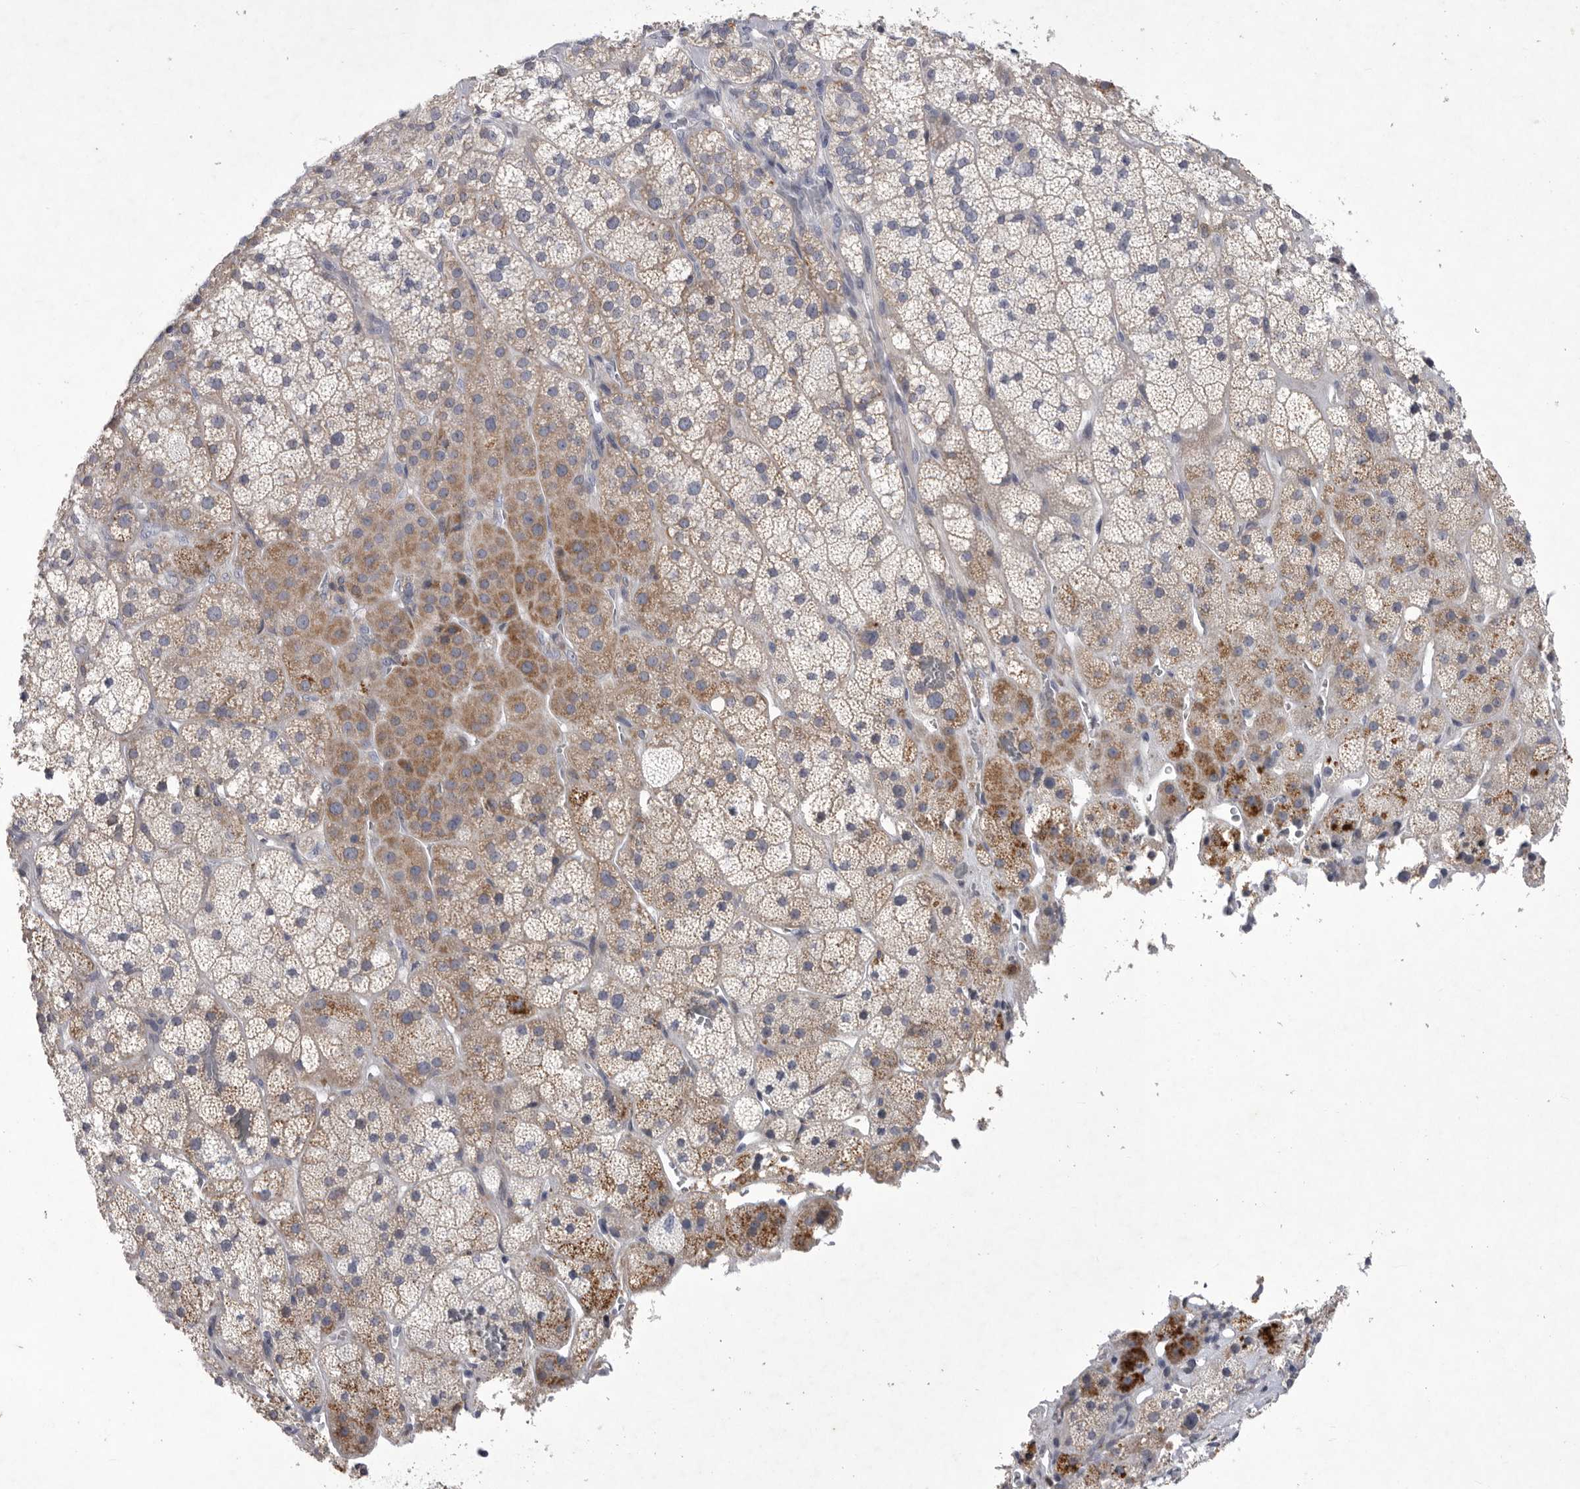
{"staining": {"intensity": "moderate", "quantity": "25%-75%", "location": "cytoplasmic/membranous"}, "tissue": "adrenal gland", "cell_type": "Glandular cells", "image_type": "normal", "snomed": [{"axis": "morphology", "description": "Normal tissue, NOS"}, {"axis": "topography", "description": "Adrenal gland"}], "caption": "Immunohistochemistry histopathology image of normal adrenal gland: adrenal gland stained using IHC shows medium levels of moderate protein expression localized specifically in the cytoplasmic/membranous of glandular cells, appearing as a cytoplasmic/membranous brown color.", "gene": "SIGLEC10", "patient": {"sex": "male", "age": 57}}